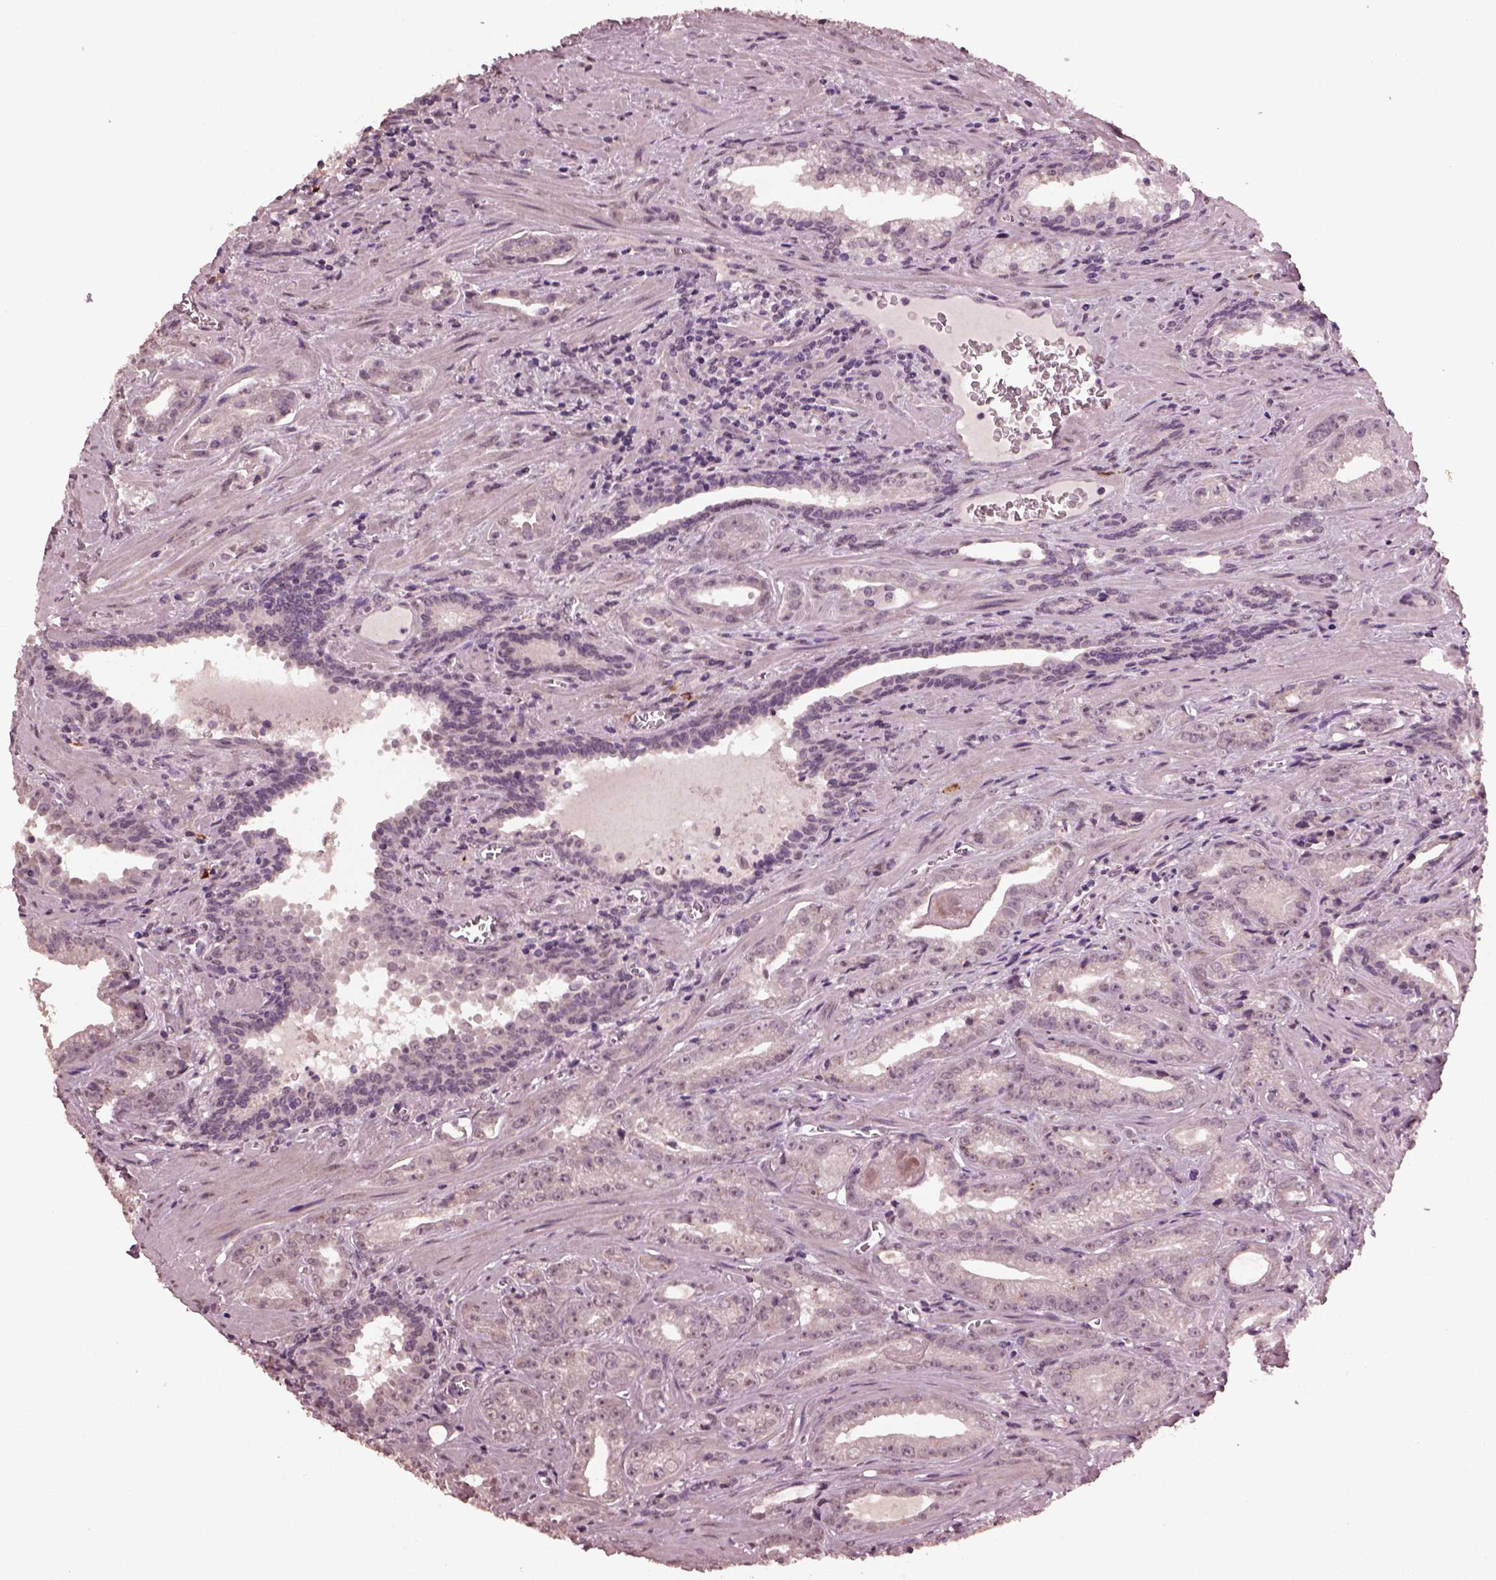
{"staining": {"intensity": "negative", "quantity": "none", "location": "none"}, "tissue": "prostate cancer", "cell_type": "Tumor cells", "image_type": "cancer", "snomed": [{"axis": "morphology", "description": "Adenocarcinoma, High grade"}, {"axis": "topography", "description": "Prostate"}], "caption": "Immunohistochemistry (IHC) histopathology image of neoplastic tissue: prostate cancer (high-grade adenocarcinoma) stained with DAB (3,3'-diaminobenzidine) reveals no significant protein positivity in tumor cells.", "gene": "IL18RAP", "patient": {"sex": "male", "age": 68}}